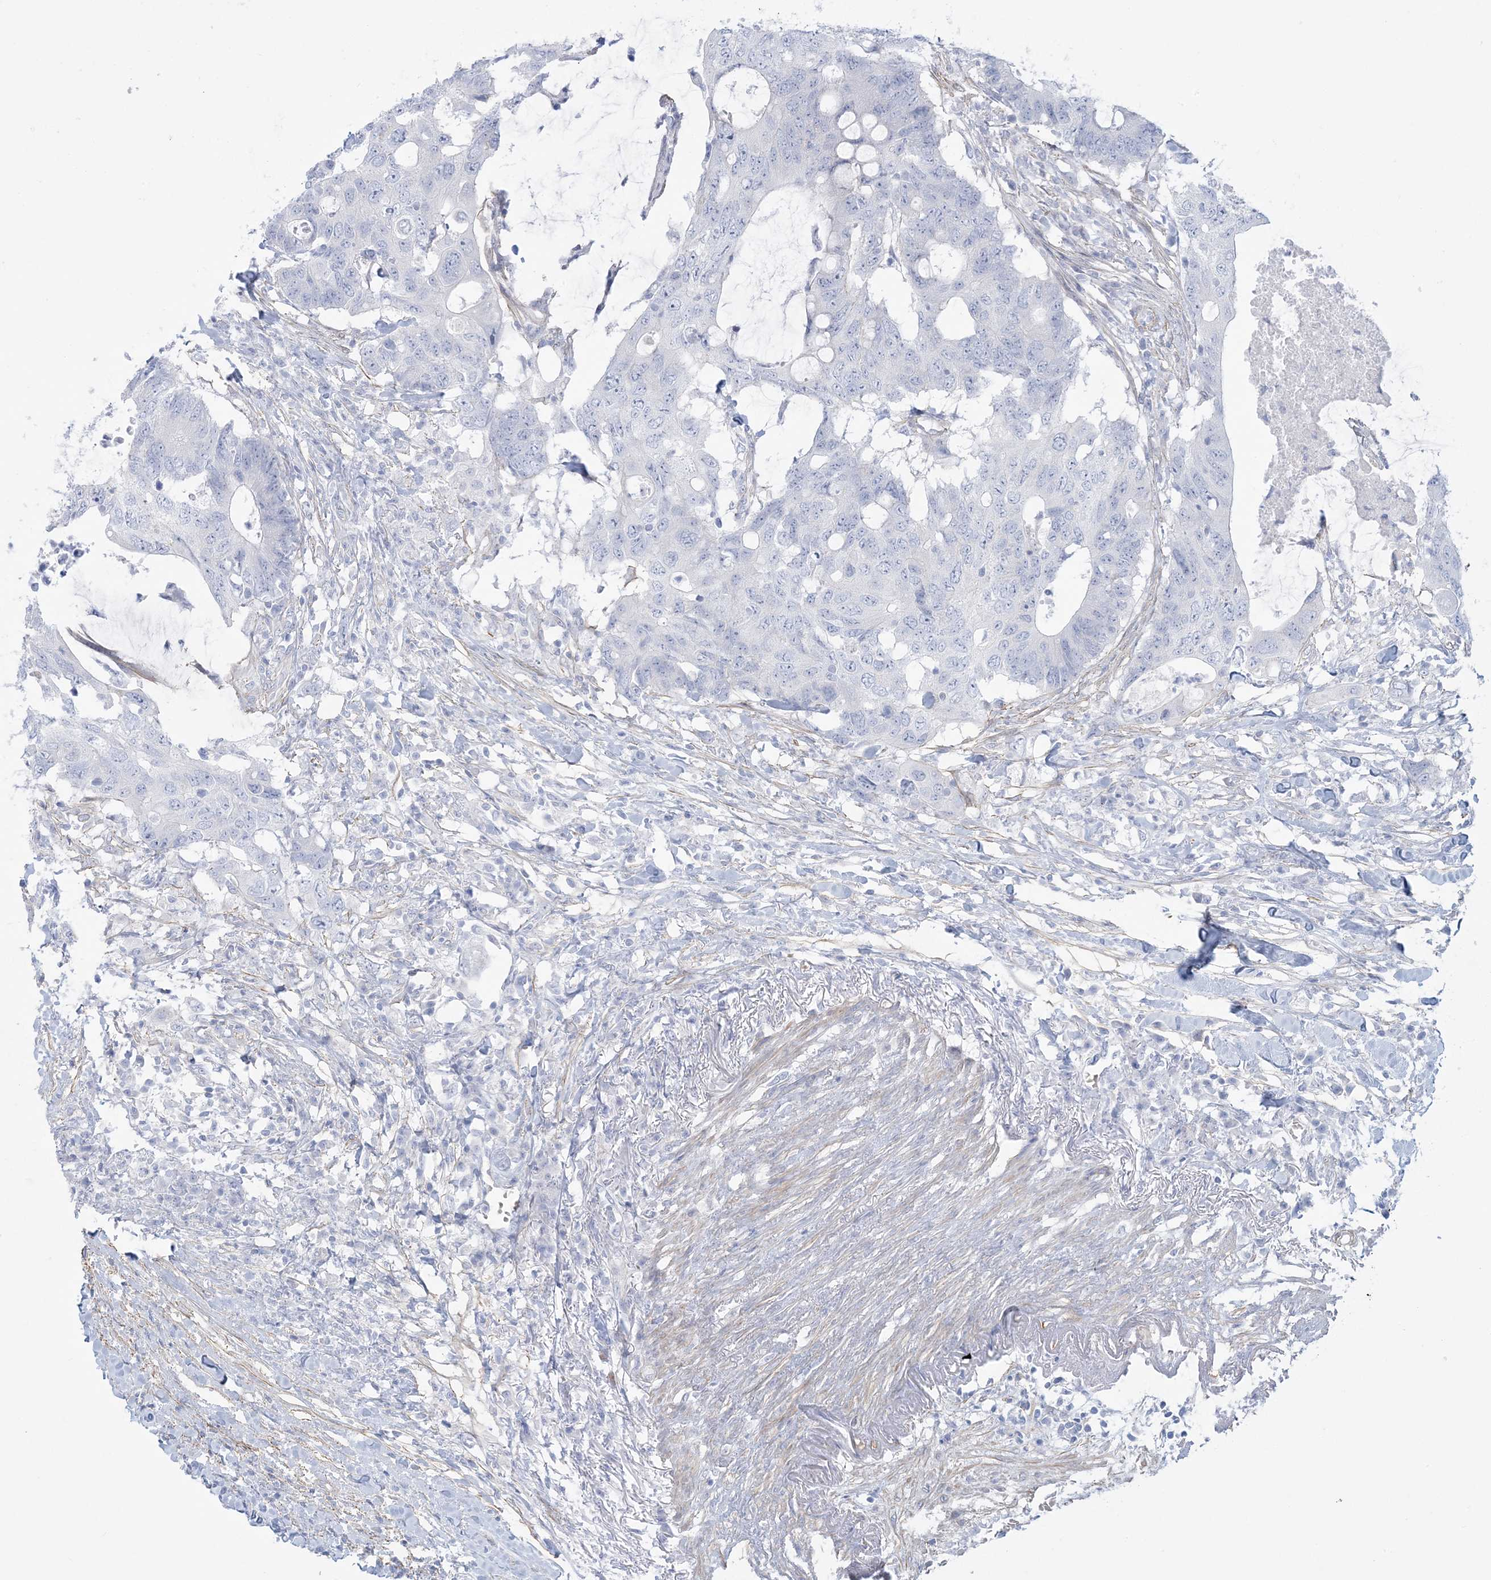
{"staining": {"intensity": "negative", "quantity": "none", "location": "none"}, "tissue": "colorectal cancer", "cell_type": "Tumor cells", "image_type": "cancer", "snomed": [{"axis": "morphology", "description": "Adenocarcinoma, NOS"}, {"axis": "topography", "description": "Colon"}], "caption": "Immunohistochemistry (IHC) micrograph of colorectal cancer stained for a protein (brown), which displays no positivity in tumor cells.", "gene": "AGXT", "patient": {"sex": "male", "age": 71}}